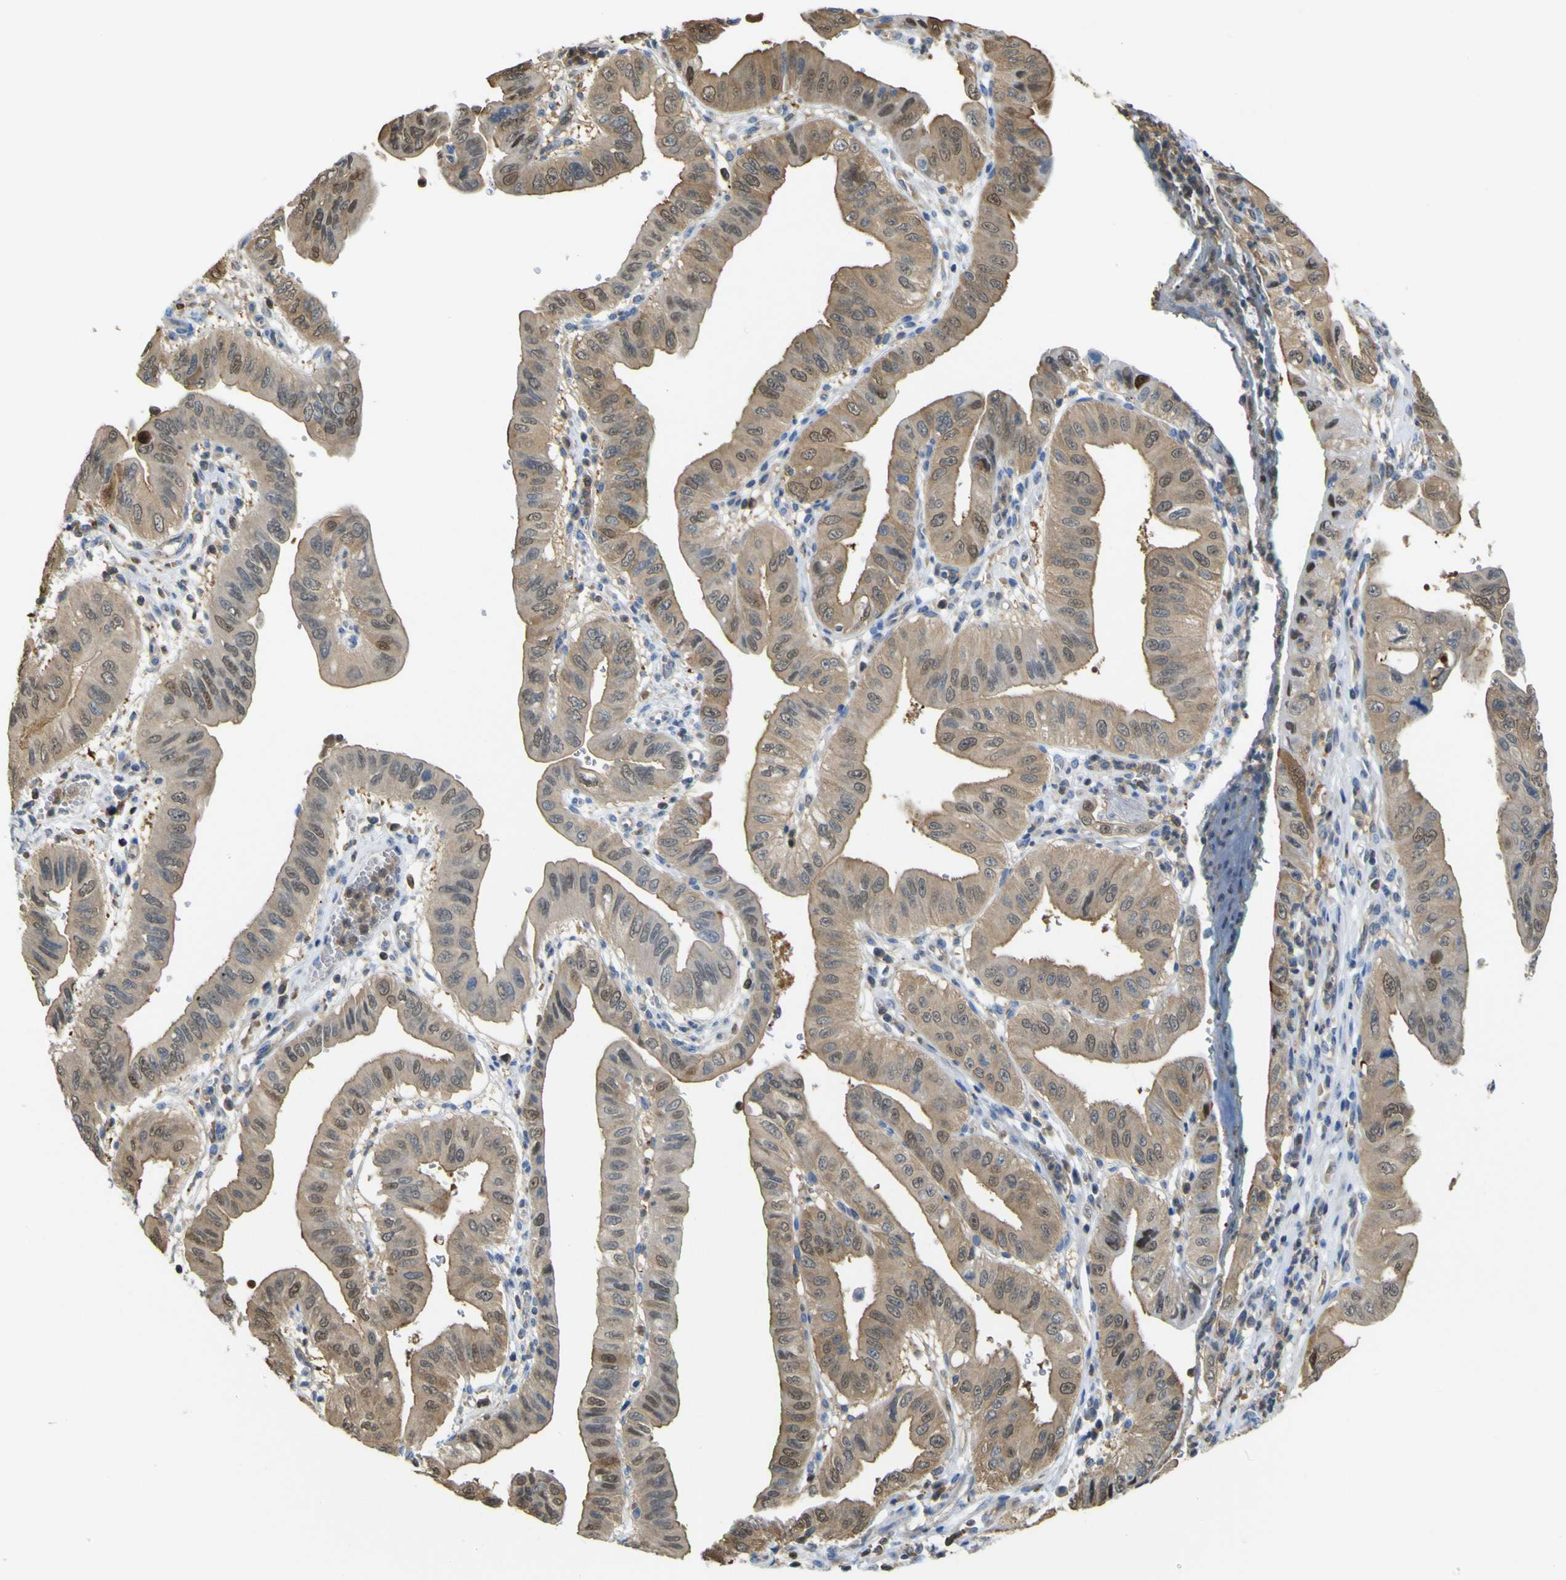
{"staining": {"intensity": "moderate", "quantity": ">75%", "location": "cytoplasmic/membranous,nuclear"}, "tissue": "pancreatic cancer", "cell_type": "Tumor cells", "image_type": "cancer", "snomed": [{"axis": "morphology", "description": "Normal tissue, NOS"}, {"axis": "topography", "description": "Lymph node"}], "caption": "Moderate cytoplasmic/membranous and nuclear positivity is seen in about >75% of tumor cells in pancreatic cancer. The staining is performed using DAB (3,3'-diaminobenzidine) brown chromogen to label protein expression. The nuclei are counter-stained blue using hematoxylin.", "gene": "ABHD3", "patient": {"sex": "male", "age": 50}}